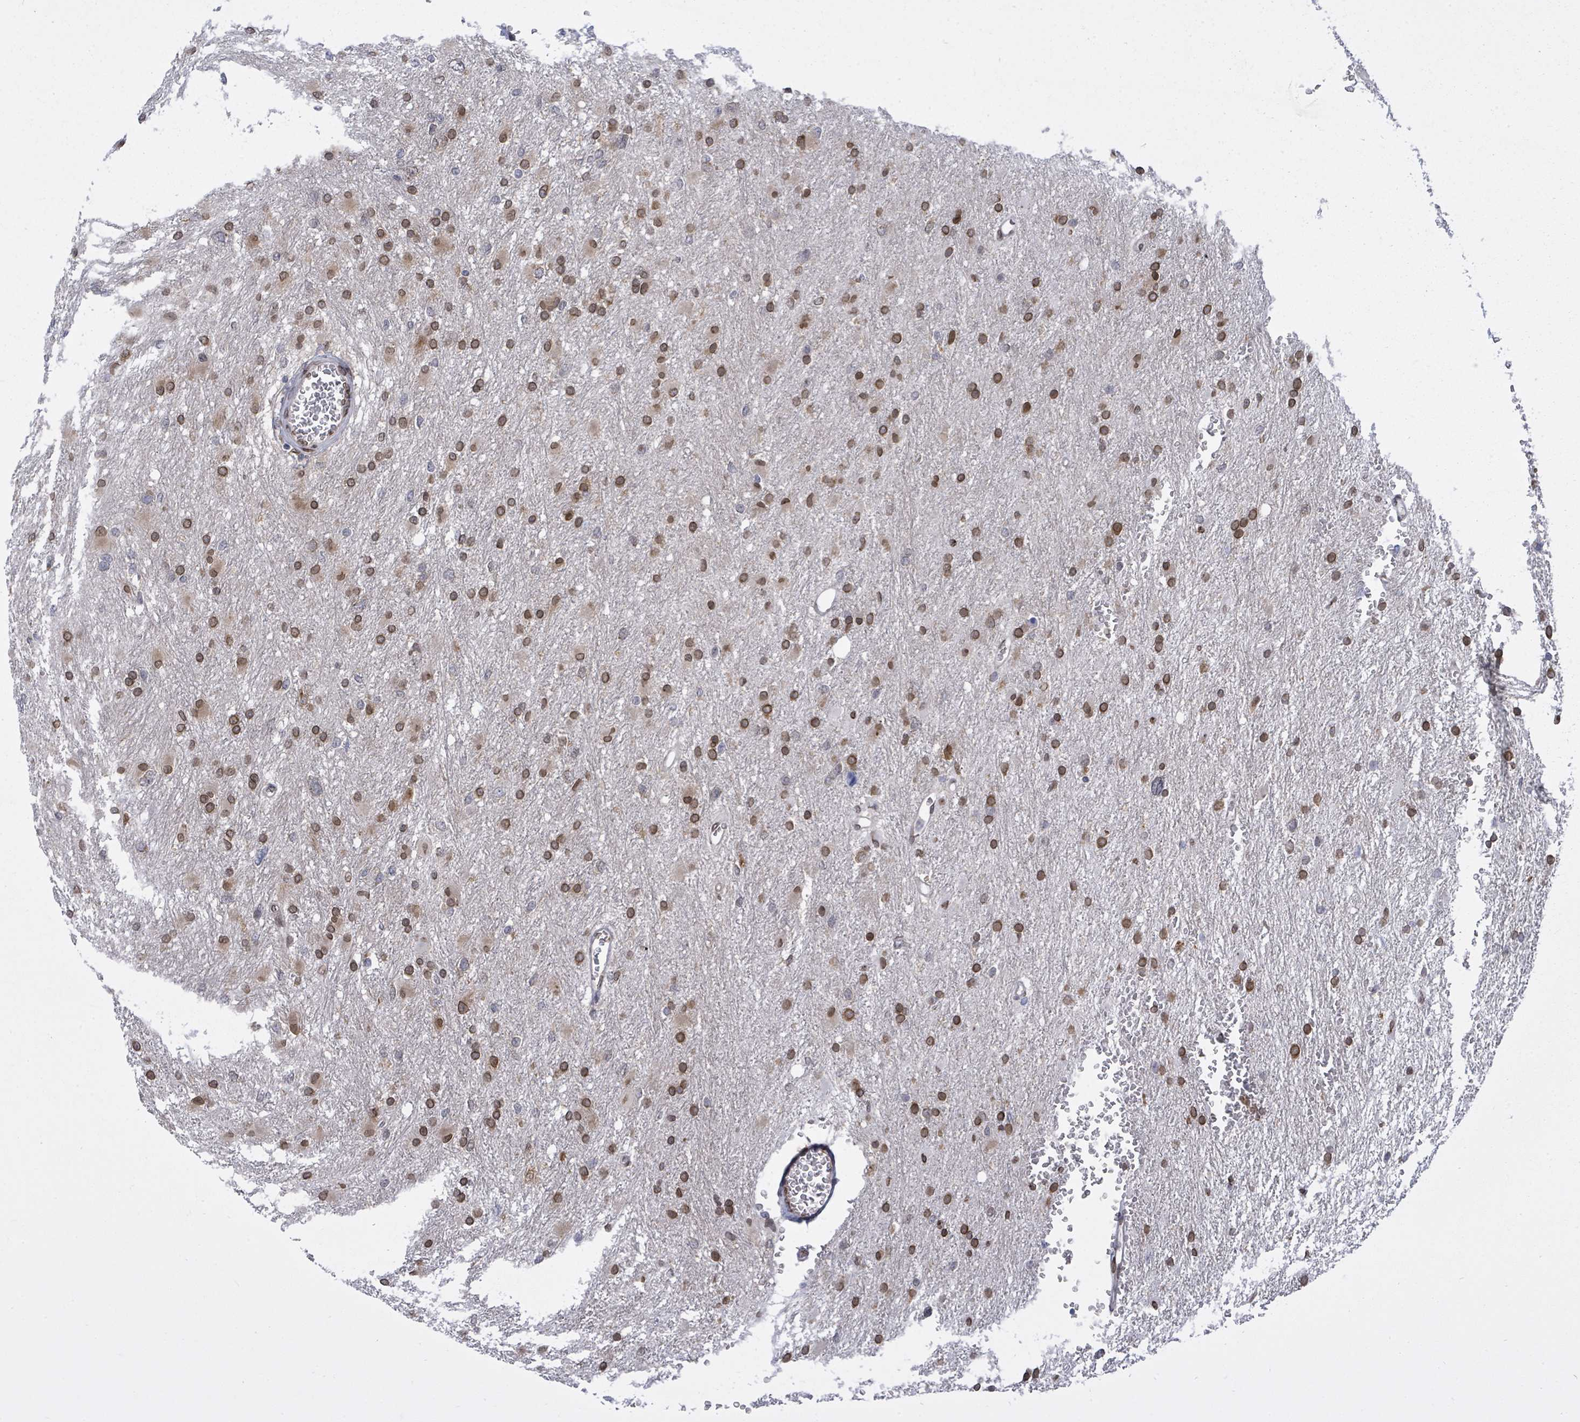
{"staining": {"intensity": "strong", "quantity": ">75%", "location": "cytoplasmic/membranous,nuclear"}, "tissue": "glioma", "cell_type": "Tumor cells", "image_type": "cancer", "snomed": [{"axis": "morphology", "description": "Glioma, malignant, High grade"}, {"axis": "topography", "description": "Cerebral cortex"}], "caption": "This photomicrograph exhibits IHC staining of malignant glioma (high-grade), with high strong cytoplasmic/membranous and nuclear expression in approximately >75% of tumor cells.", "gene": "ARFGAP1", "patient": {"sex": "female", "age": 36}}